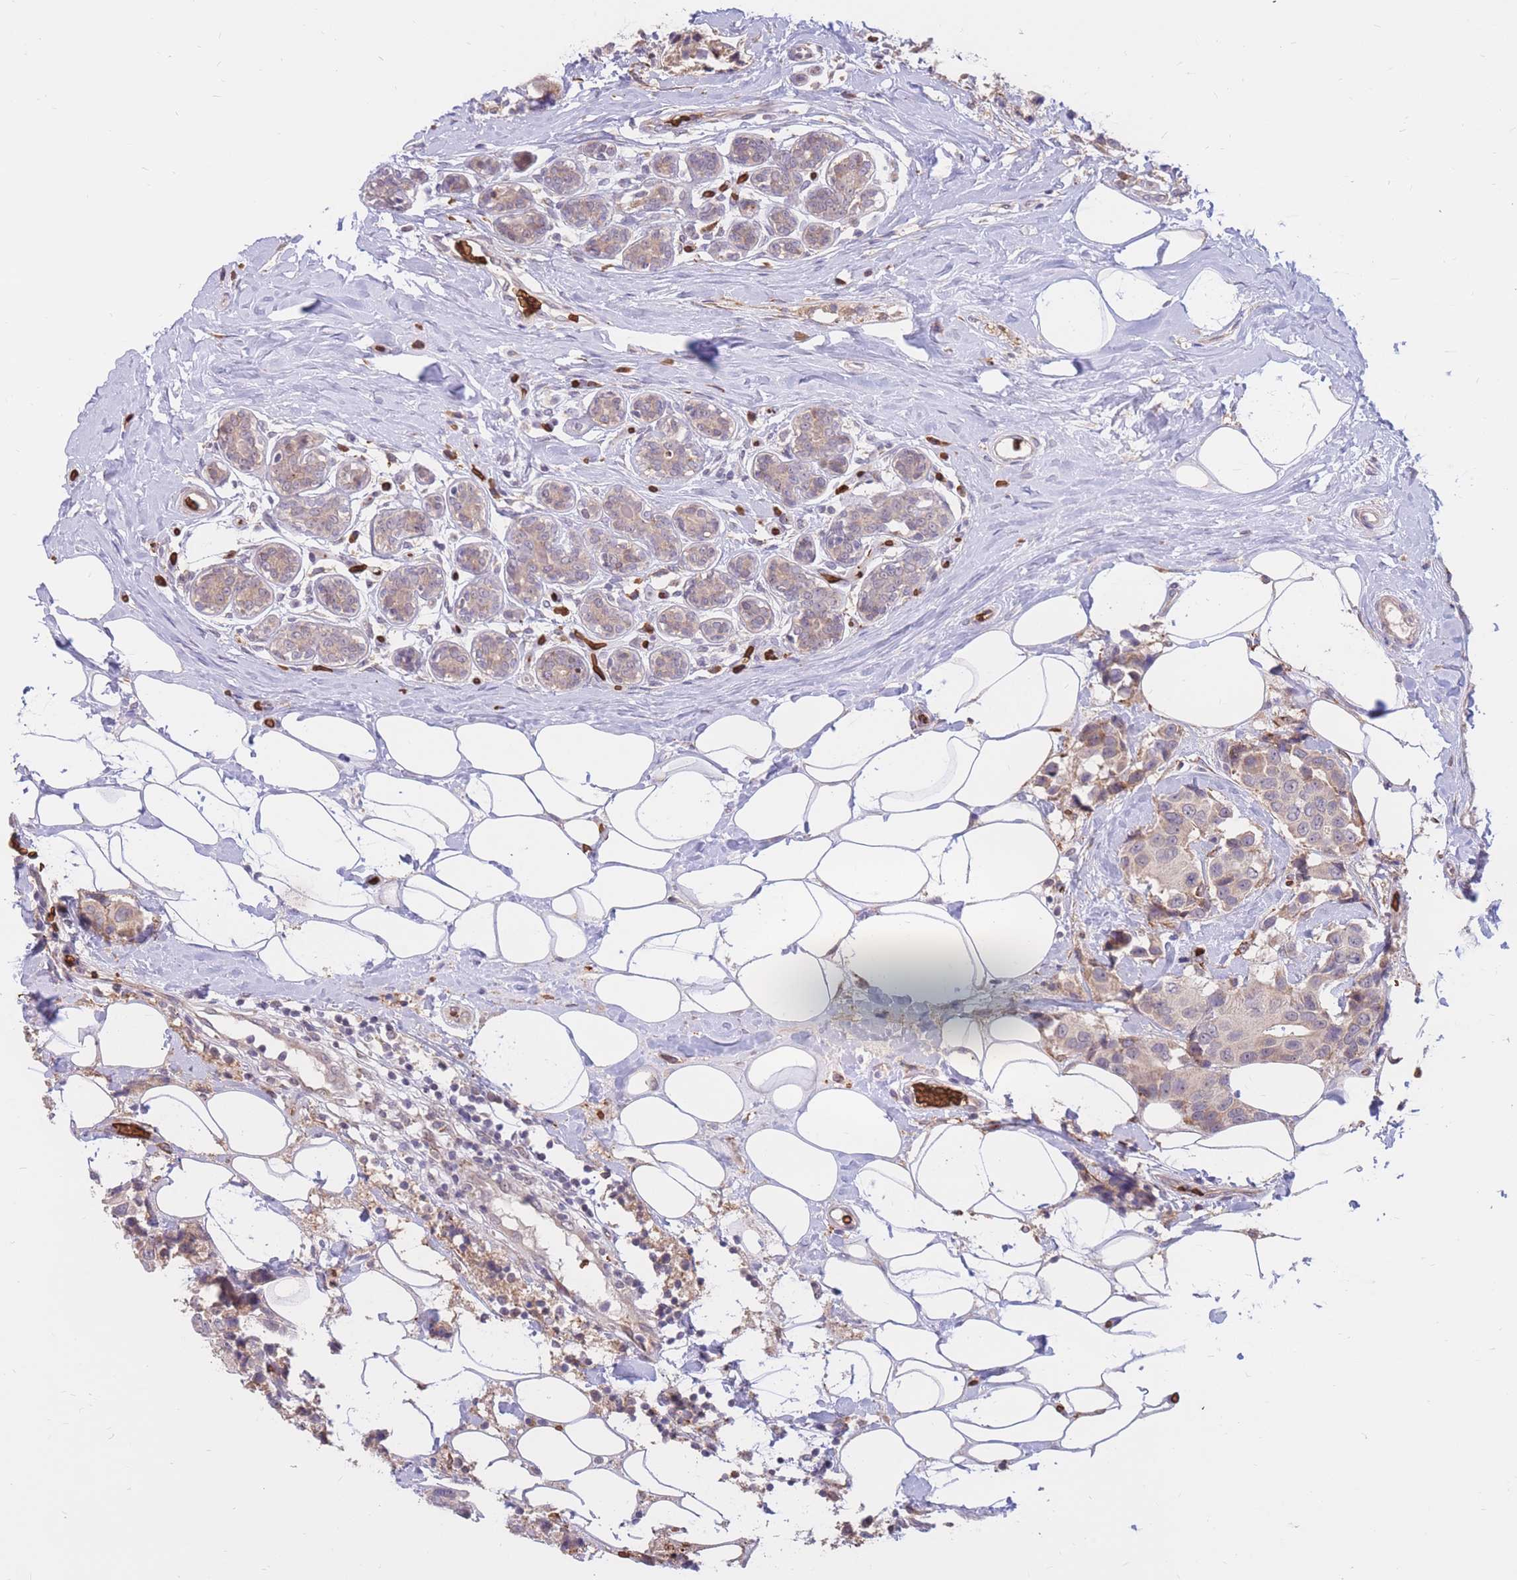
{"staining": {"intensity": "negative", "quantity": "none", "location": "none"}, "tissue": "breast cancer", "cell_type": "Tumor cells", "image_type": "cancer", "snomed": [{"axis": "morphology", "description": "Normal tissue, NOS"}, {"axis": "morphology", "description": "Duct carcinoma"}, {"axis": "topography", "description": "Breast"}], "caption": "DAB (3,3'-diaminobenzidine) immunohistochemical staining of human breast cancer (invasive ductal carcinoma) reveals no significant expression in tumor cells.", "gene": "ATP10D", "patient": {"sex": "female", "age": 39}}